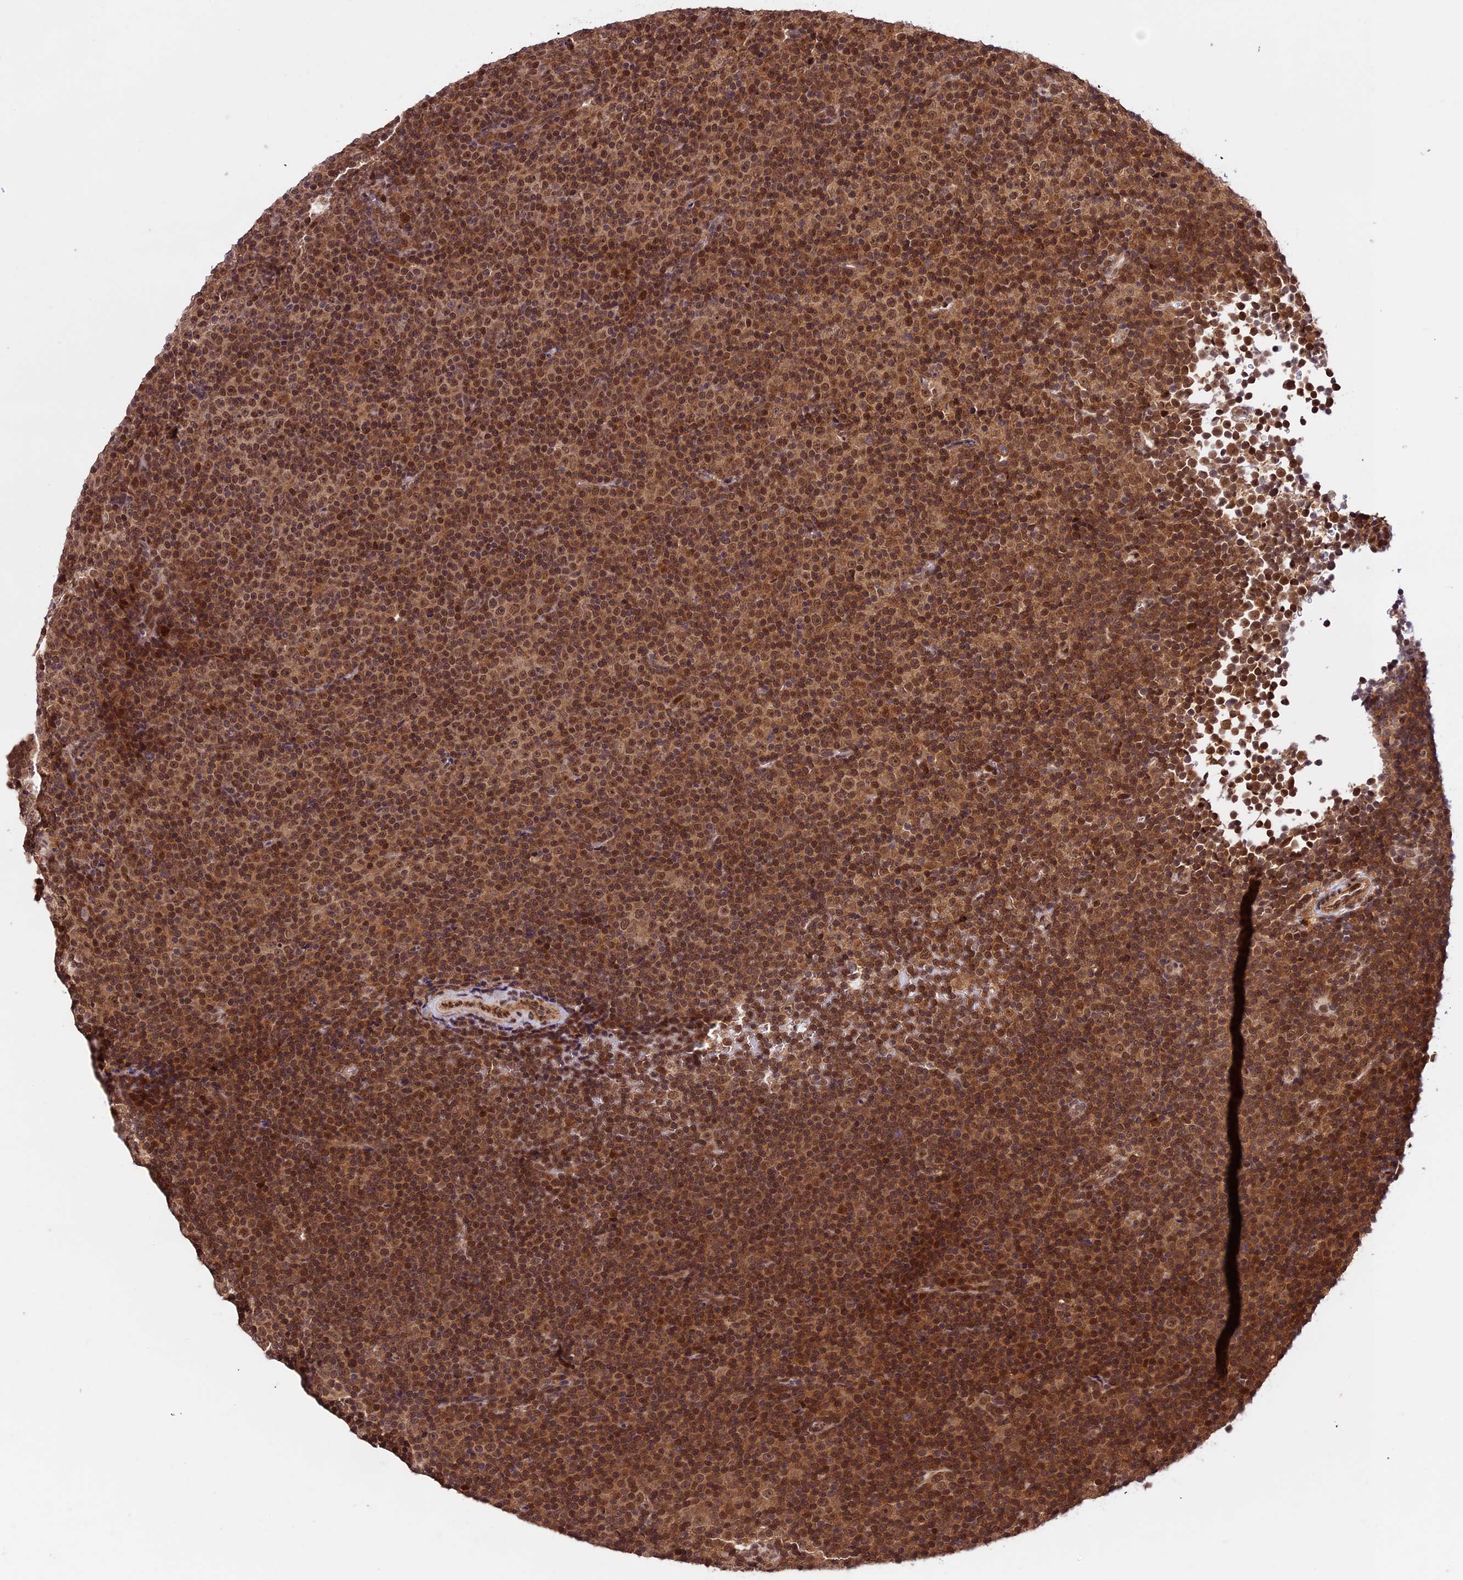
{"staining": {"intensity": "strong", "quantity": ">75%", "location": "nuclear"}, "tissue": "lymphoma", "cell_type": "Tumor cells", "image_type": "cancer", "snomed": [{"axis": "morphology", "description": "Malignant lymphoma, non-Hodgkin's type, Low grade"}, {"axis": "topography", "description": "Lymph node"}], "caption": "Immunohistochemistry (IHC) image of lymphoma stained for a protein (brown), which displays high levels of strong nuclear expression in approximately >75% of tumor cells.", "gene": "DHX38", "patient": {"sex": "female", "age": 67}}